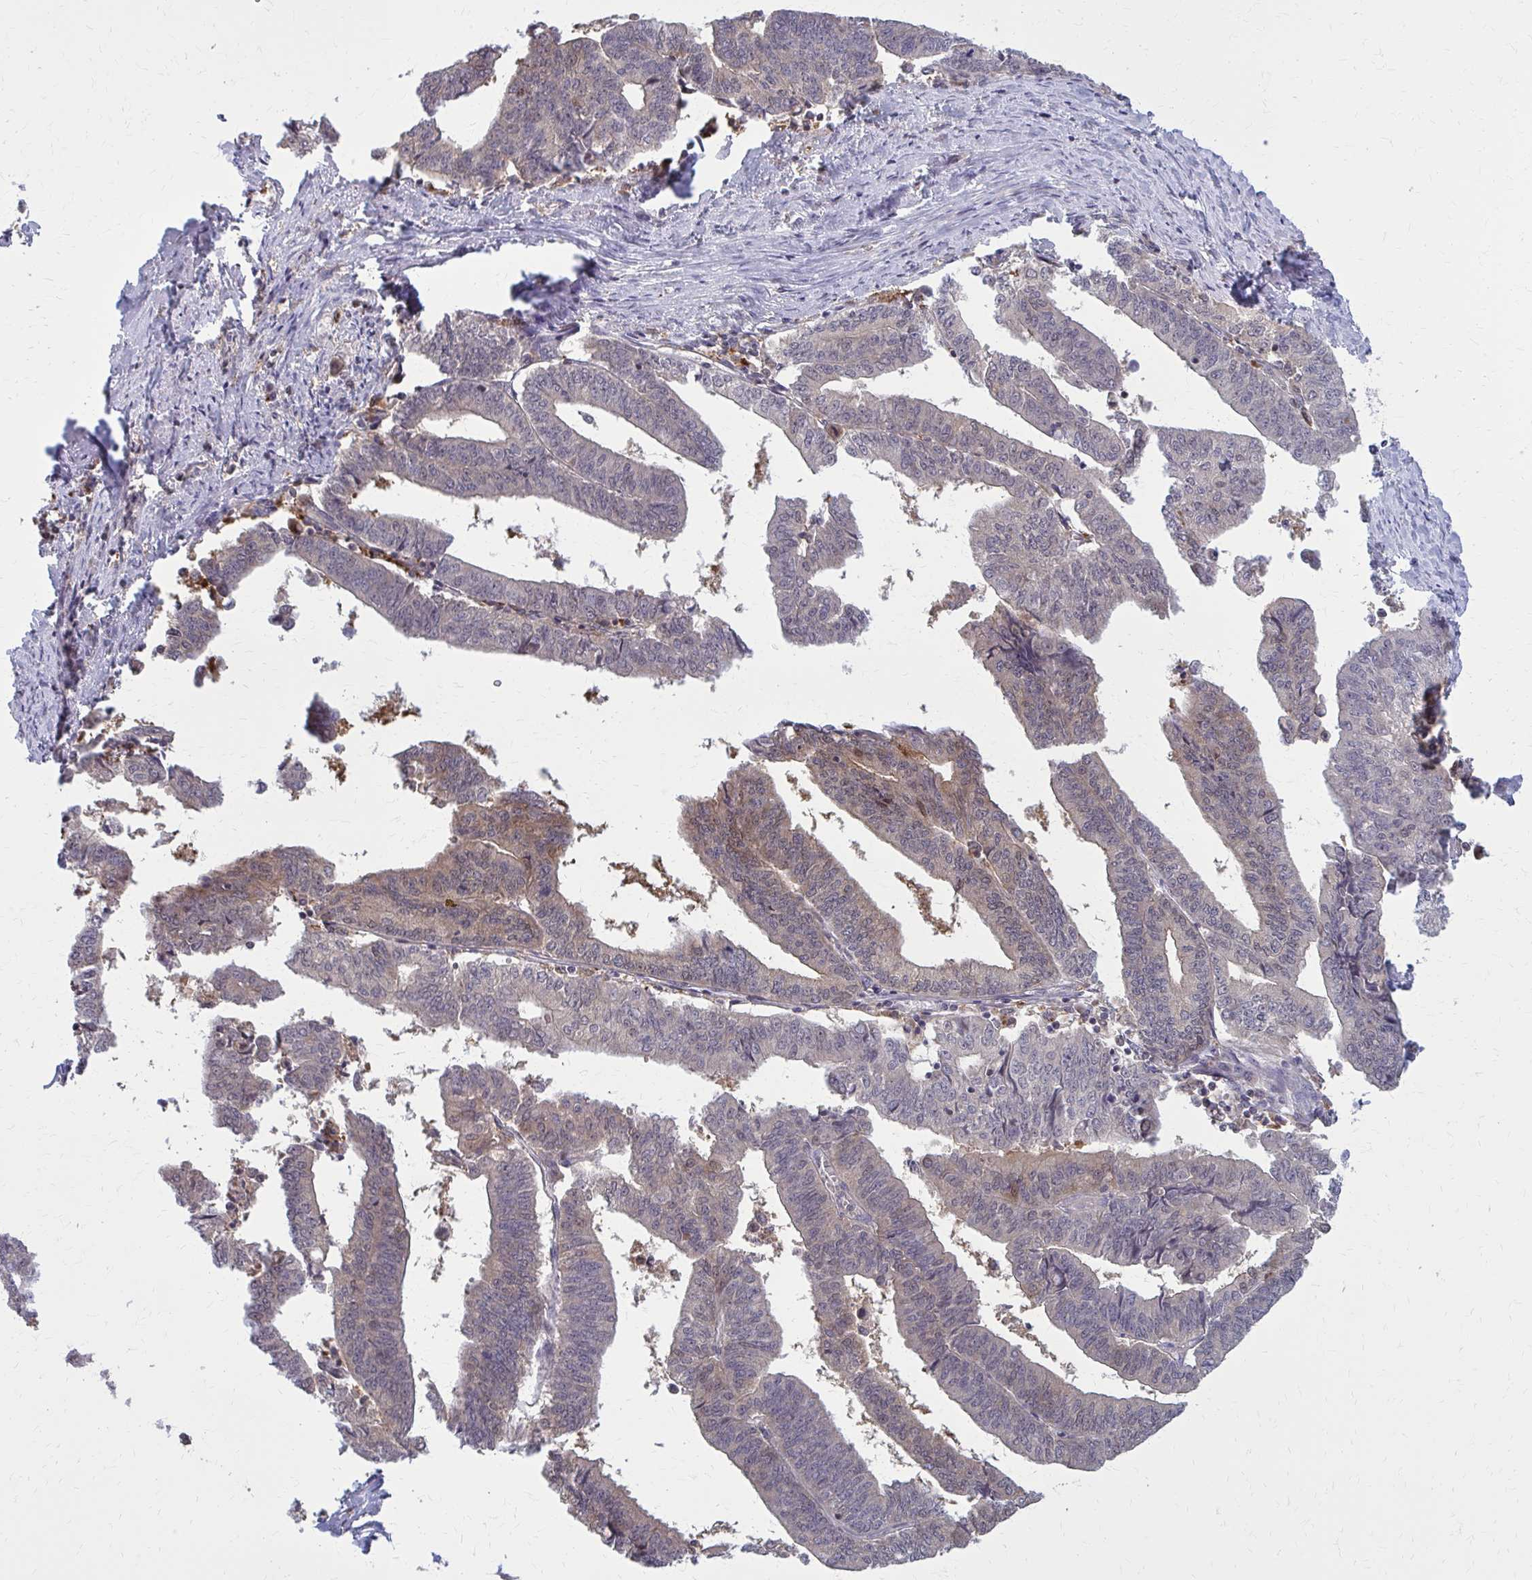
{"staining": {"intensity": "moderate", "quantity": "25%-75%", "location": "cytoplasmic/membranous"}, "tissue": "endometrial cancer", "cell_type": "Tumor cells", "image_type": "cancer", "snomed": [{"axis": "morphology", "description": "Adenocarcinoma, NOS"}, {"axis": "topography", "description": "Endometrium"}], "caption": "Protein staining reveals moderate cytoplasmic/membranous staining in about 25%-75% of tumor cells in endometrial adenocarcinoma.", "gene": "DBI", "patient": {"sex": "female", "age": 65}}